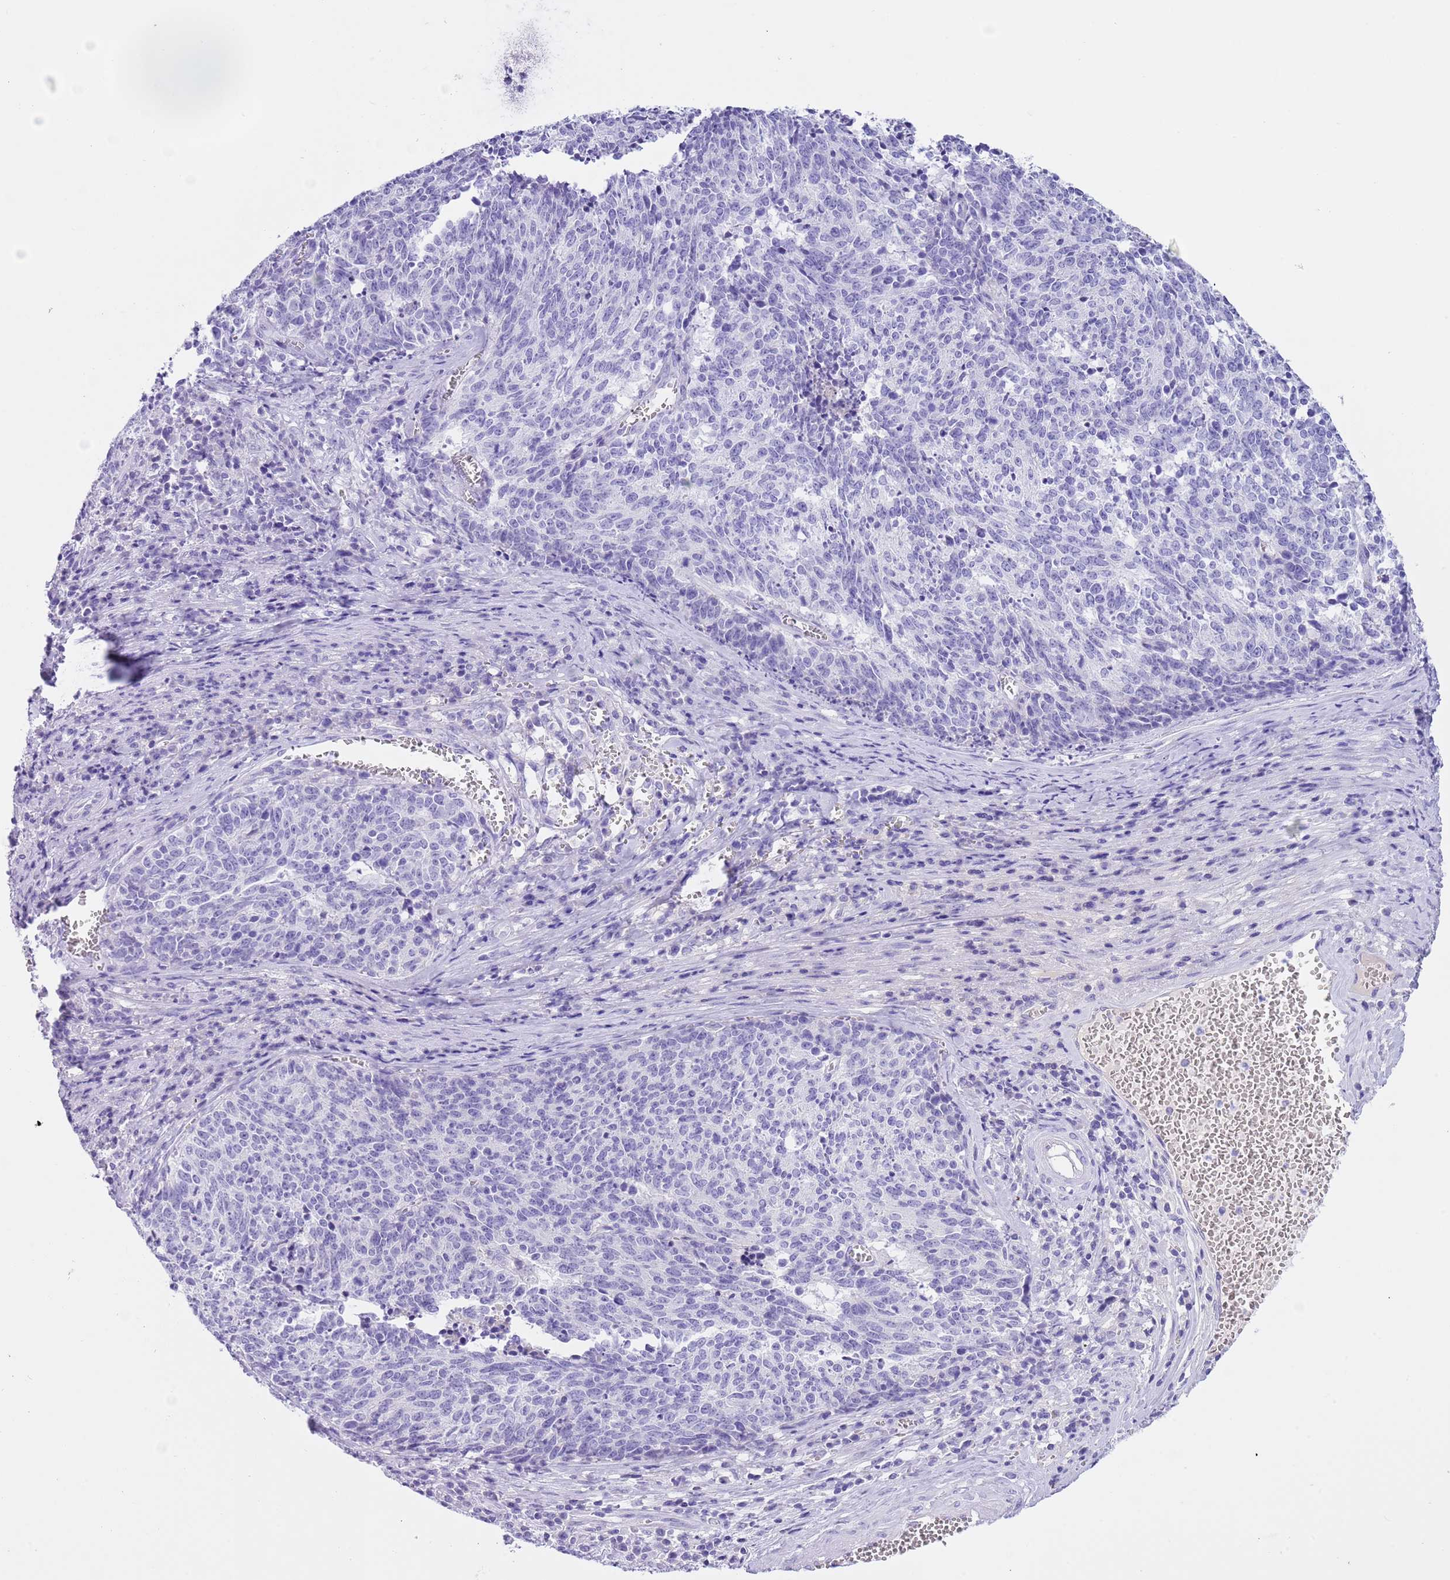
{"staining": {"intensity": "negative", "quantity": "none", "location": "none"}, "tissue": "cervical cancer", "cell_type": "Tumor cells", "image_type": "cancer", "snomed": [{"axis": "morphology", "description": "Squamous cell carcinoma, NOS"}, {"axis": "topography", "description": "Cervix"}], "caption": "There is no significant expression in tumor cells of cervical cancer (squamous cell carcinoma).", "gene": "TBC1D10B", "patient": {"sex": "female", "age": 29}}